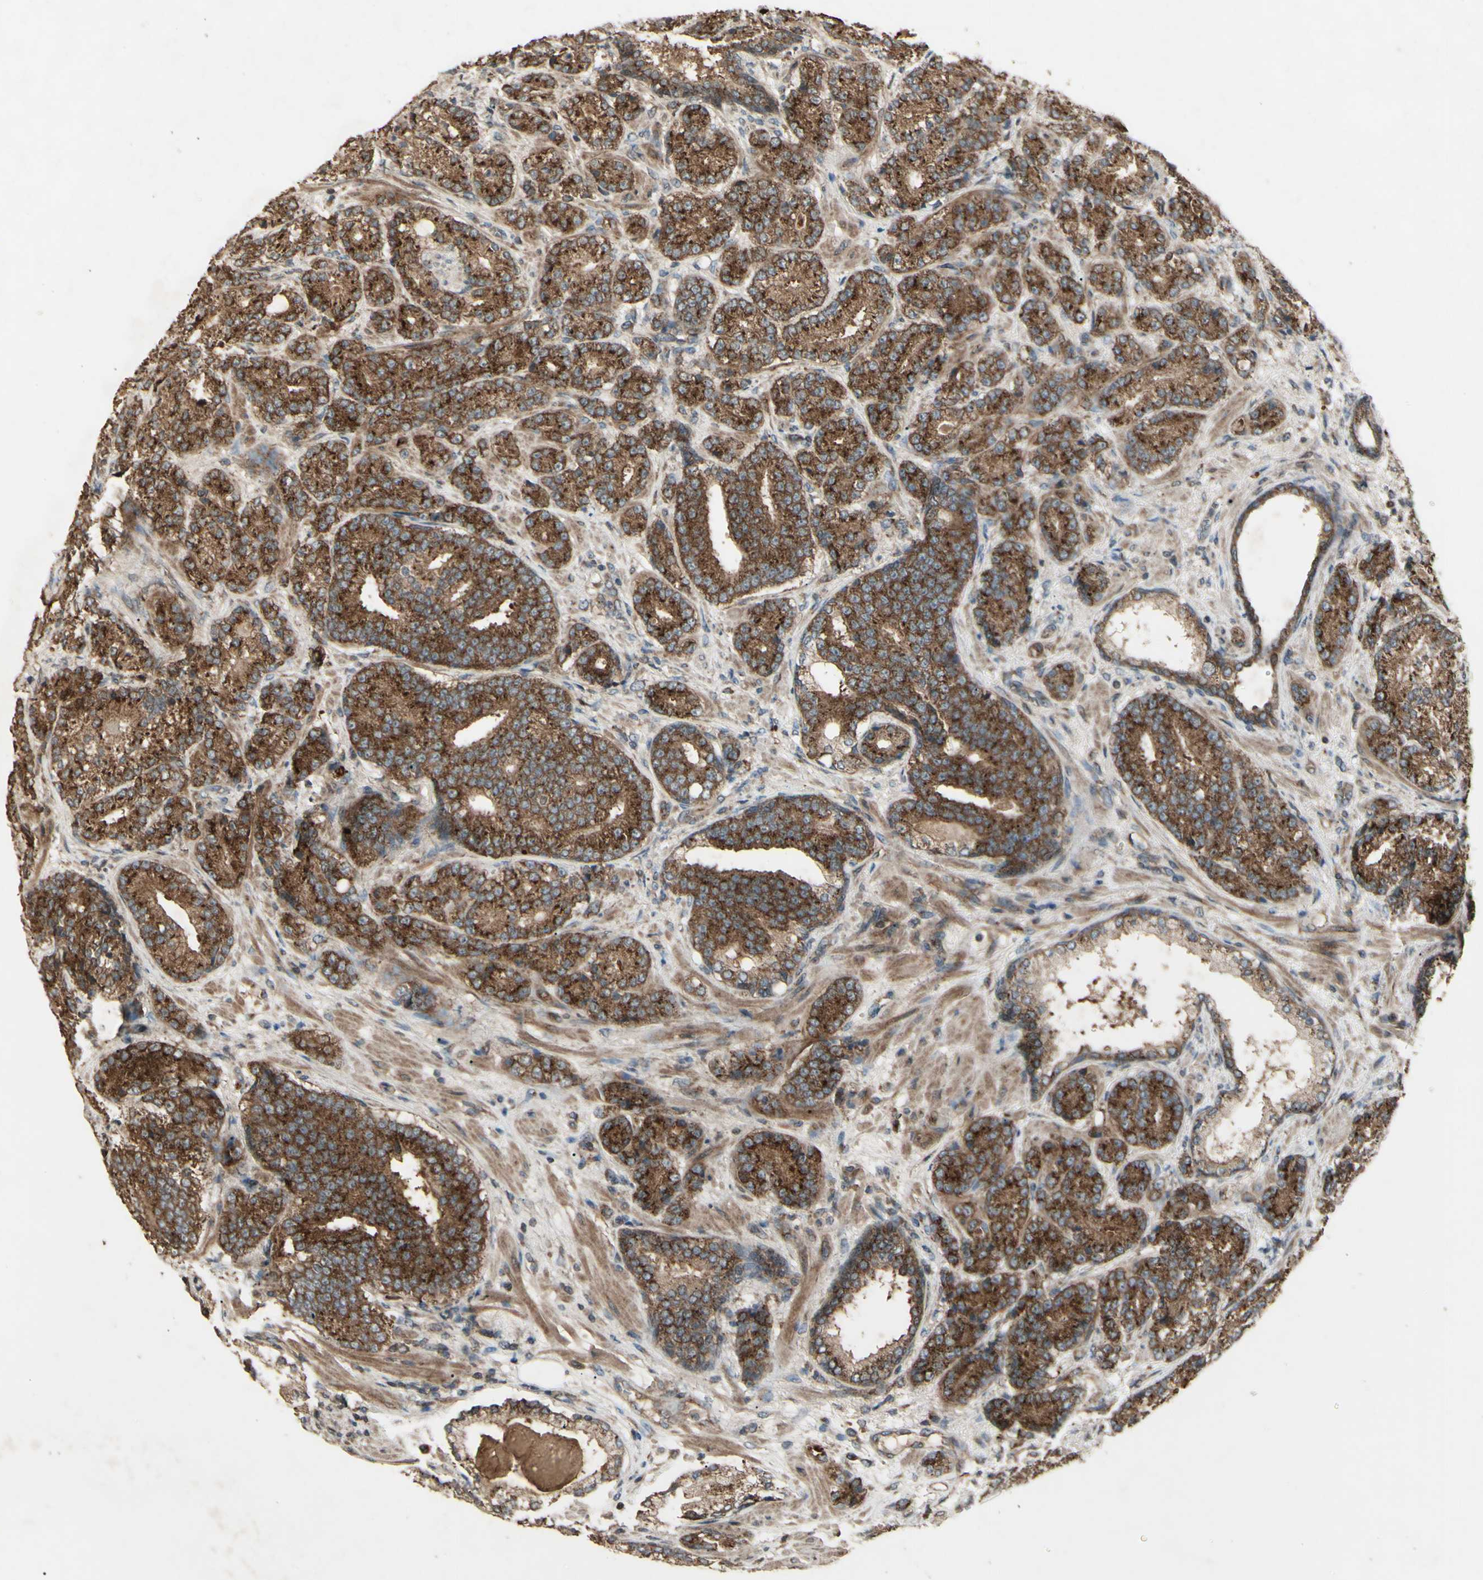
{"staining": {"intensity": "strong", "quantity": ">75%", "location": "cytoplasmic/membranous"}, "tissue": "prostate cancer", "cell_type": "Tumor cells", "image_type": "cancer", "snomed": [{"axis": "morphology", "description": "Adenocarcinoma, High grade"}, {"axis": "topography", "description": "Prostate"}], "caption": "Immunohistochemical staining of prostate cancer (high-grade adenocarcinoma) exhibits high levels of strong cytoplasmic/membranous staining in about >75% of tumor cells.", "gene": "AP1G1", "patient": {"sex": "male", "age": 61}}